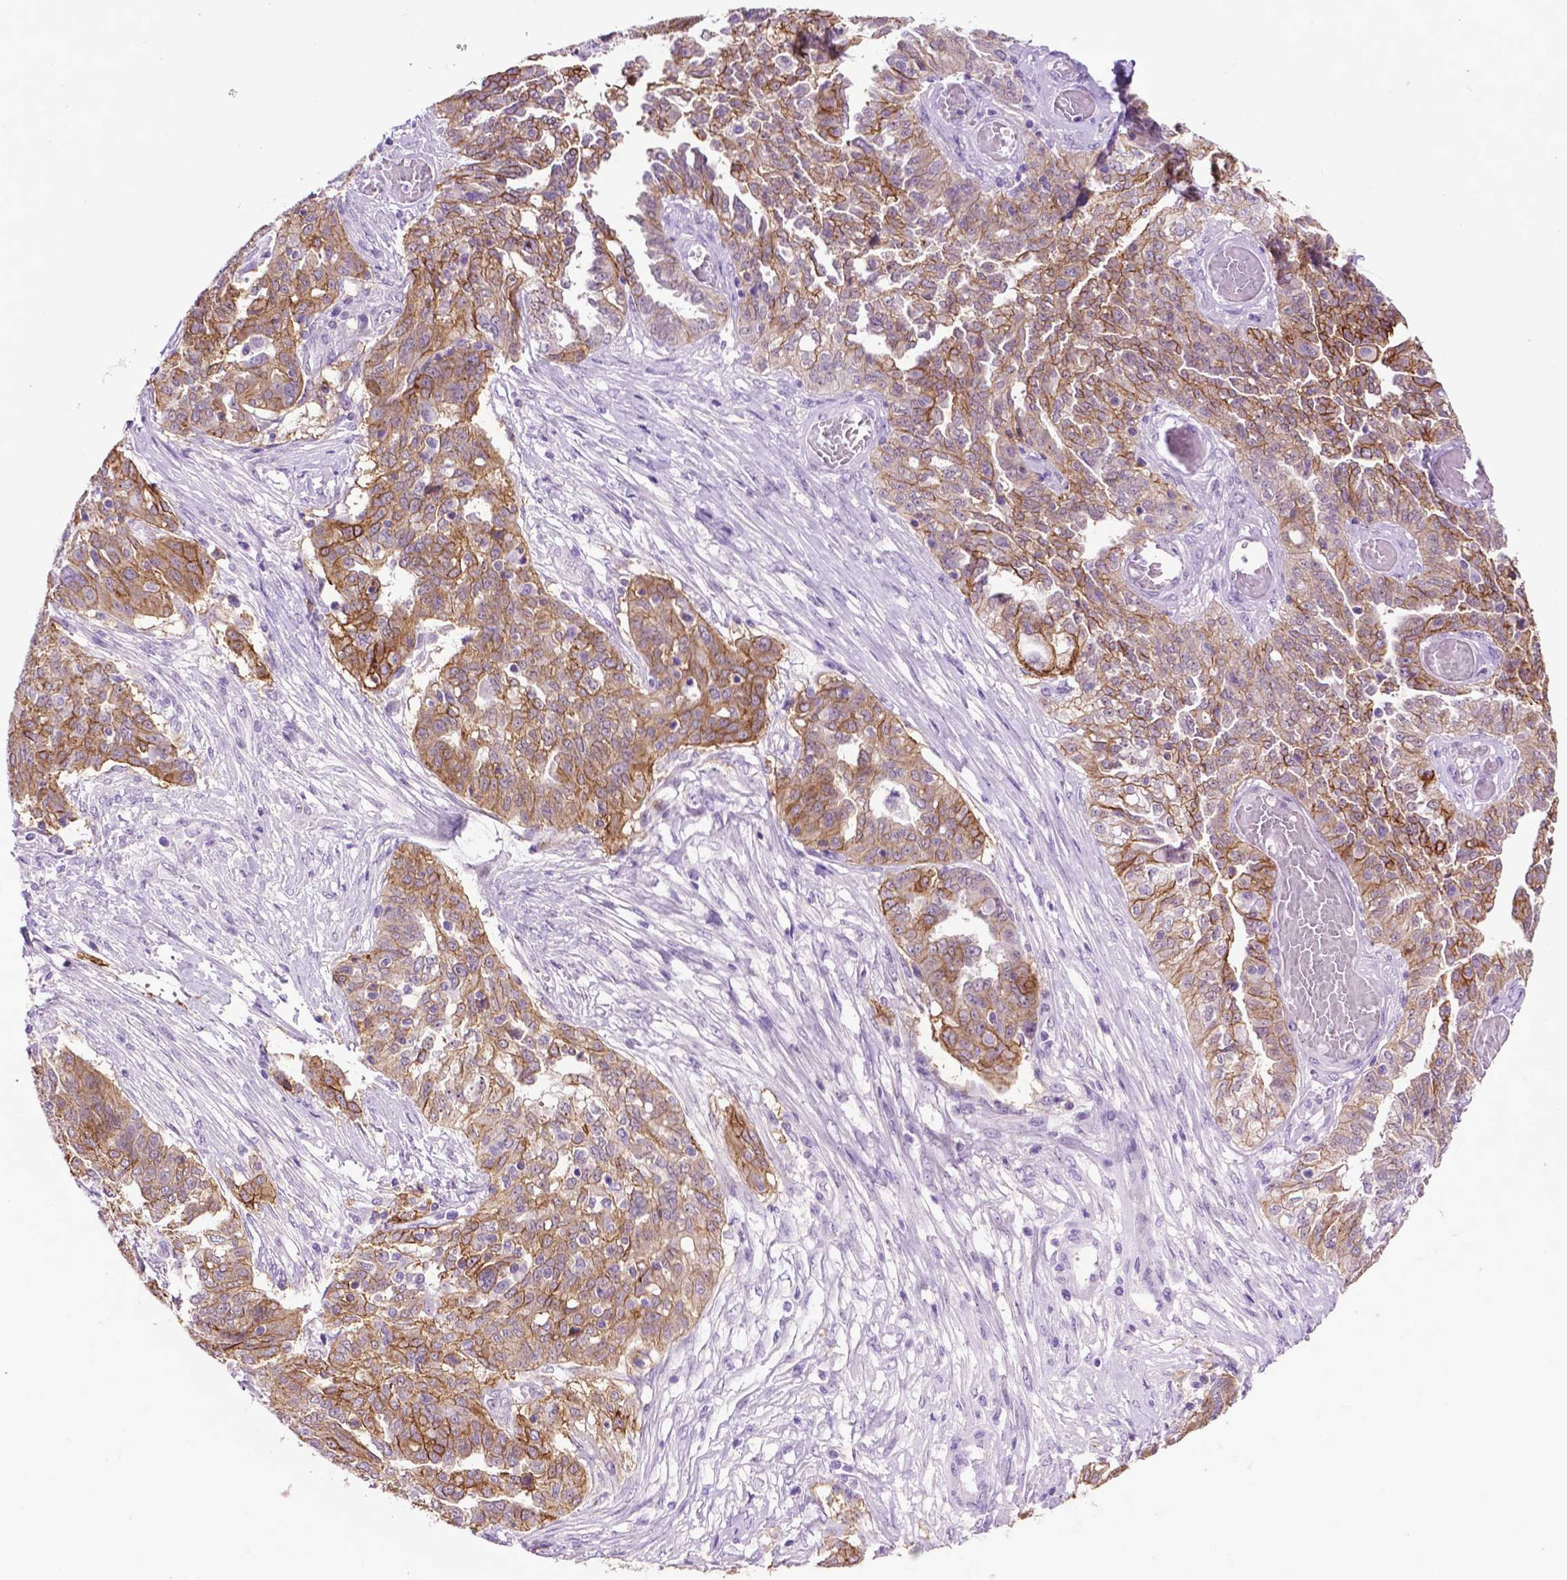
{"staining": {"intensity": "moderate", "quantity": ">75%", "location": "cytoplasmic/membranous"}, "tissue": "ovarian cancer", "cell_type": "Tumor cells", "image_type": "cancer", "snomed": [{"axis": "morphology", "description": "Cystadenocarcinoma, serous, NOS"}, {"axis": "topography", "description": "Ovary"}], "caption": "Immunohistochemical staining of human ovarian cancer demonstrates moderate cytoplasmic/membranous protein positivity in about >75% of tumor cells. Using DAB (brown) and hematoxylin (blue) stains, captured at high magnification using brightfield microscopy.", "gene": "TACSTD2", "patient": {"sex": "female", "age": 67}}